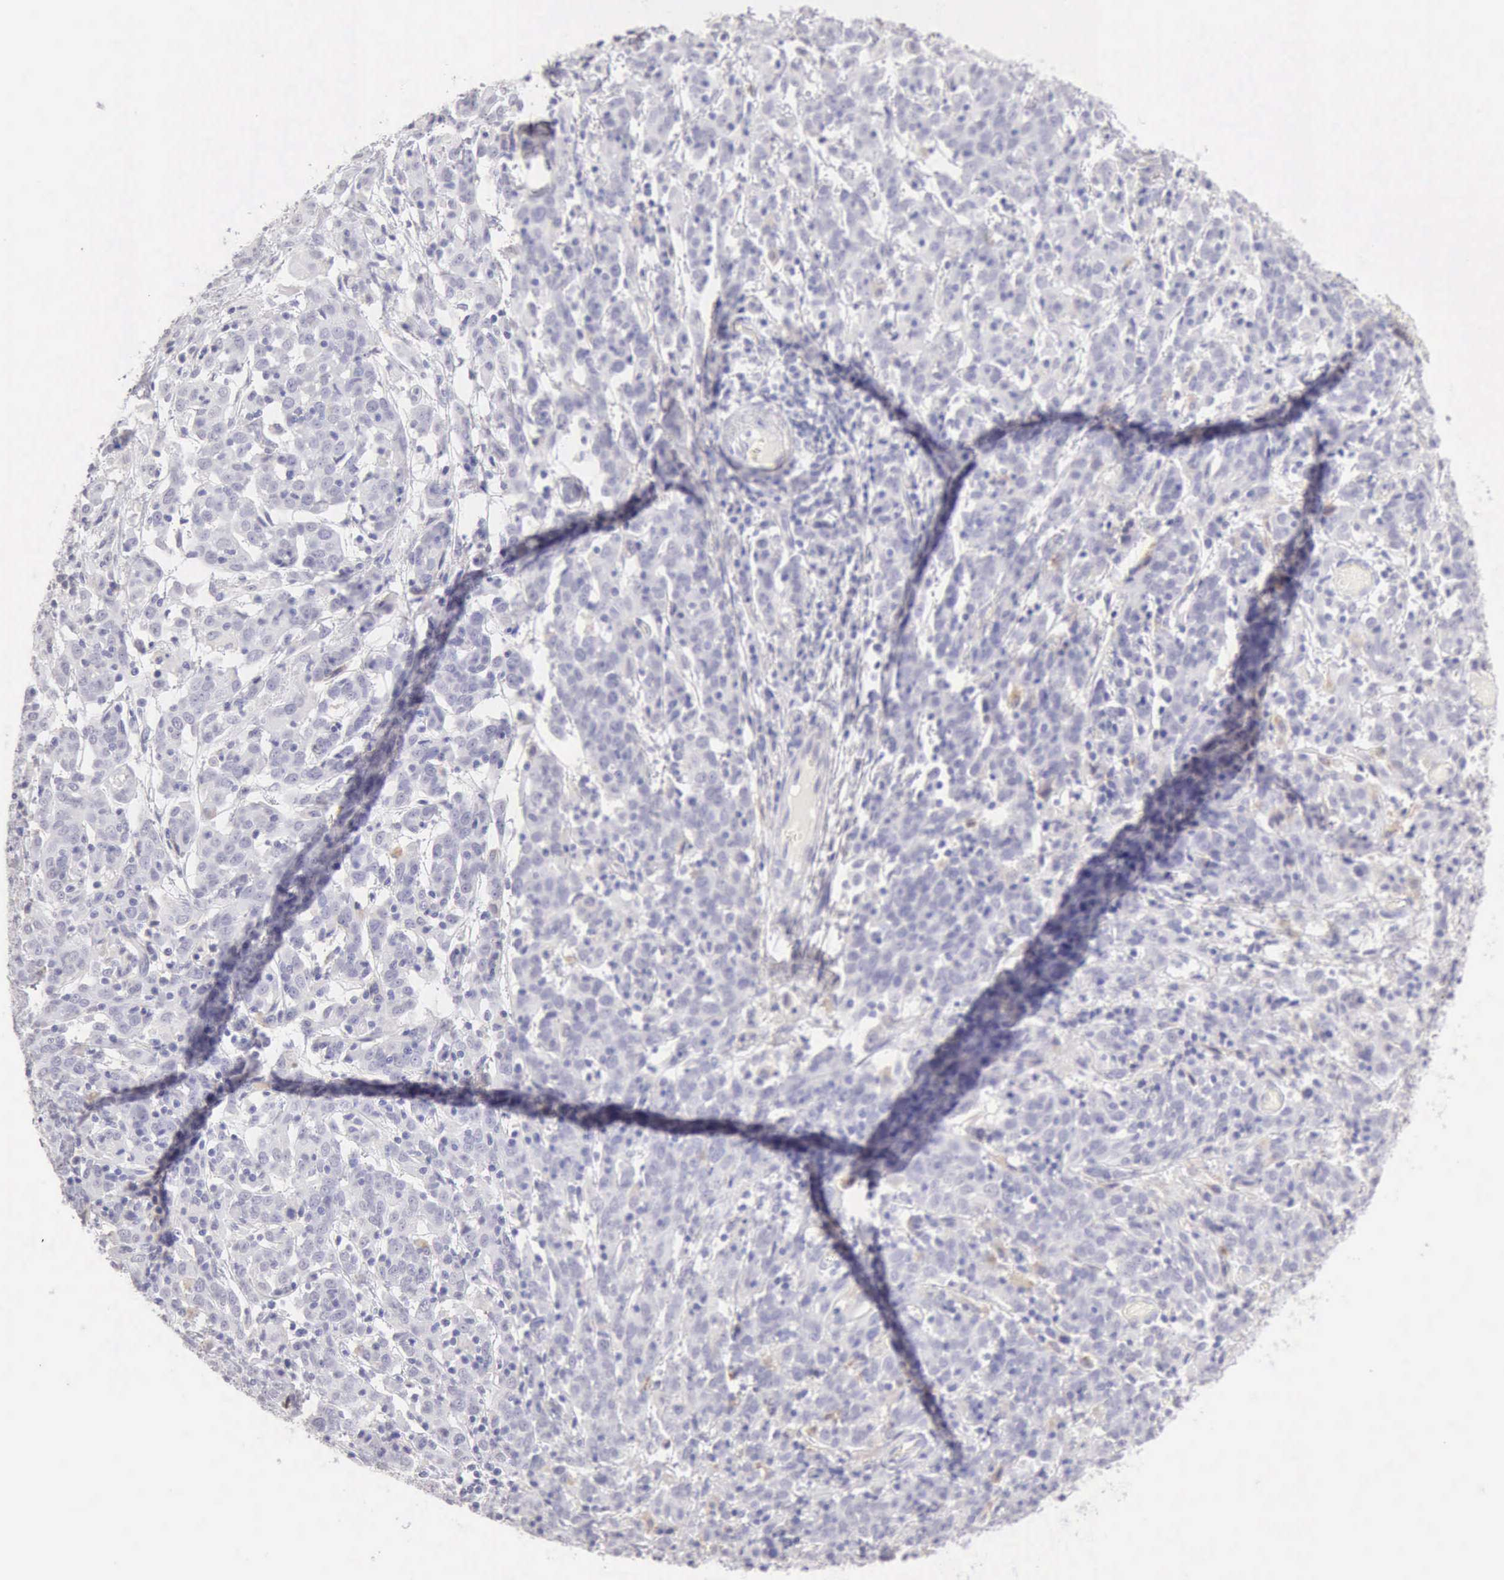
{"staining": {"intensity": "negative", "quantity": "none", "location": "none"}, "tissue": "cervical cancer", "cell_type": "Tumor cells", "image_type": "cancer", "snomed": [{"axis": "morphology", "description": "Normal tissue, NOS"}, {"axis": "morphology", "description": "Squamous cell carcinoma, NOS"}, {"axis": "topography", "description": "Cervix"}], "caption": "Histopathology image shows no protein positivity in tumor cells of cervical squamous cell carcinoma tissue.", "gene": "RNASE1", "patient": {"sex": "female", "age": 67}}